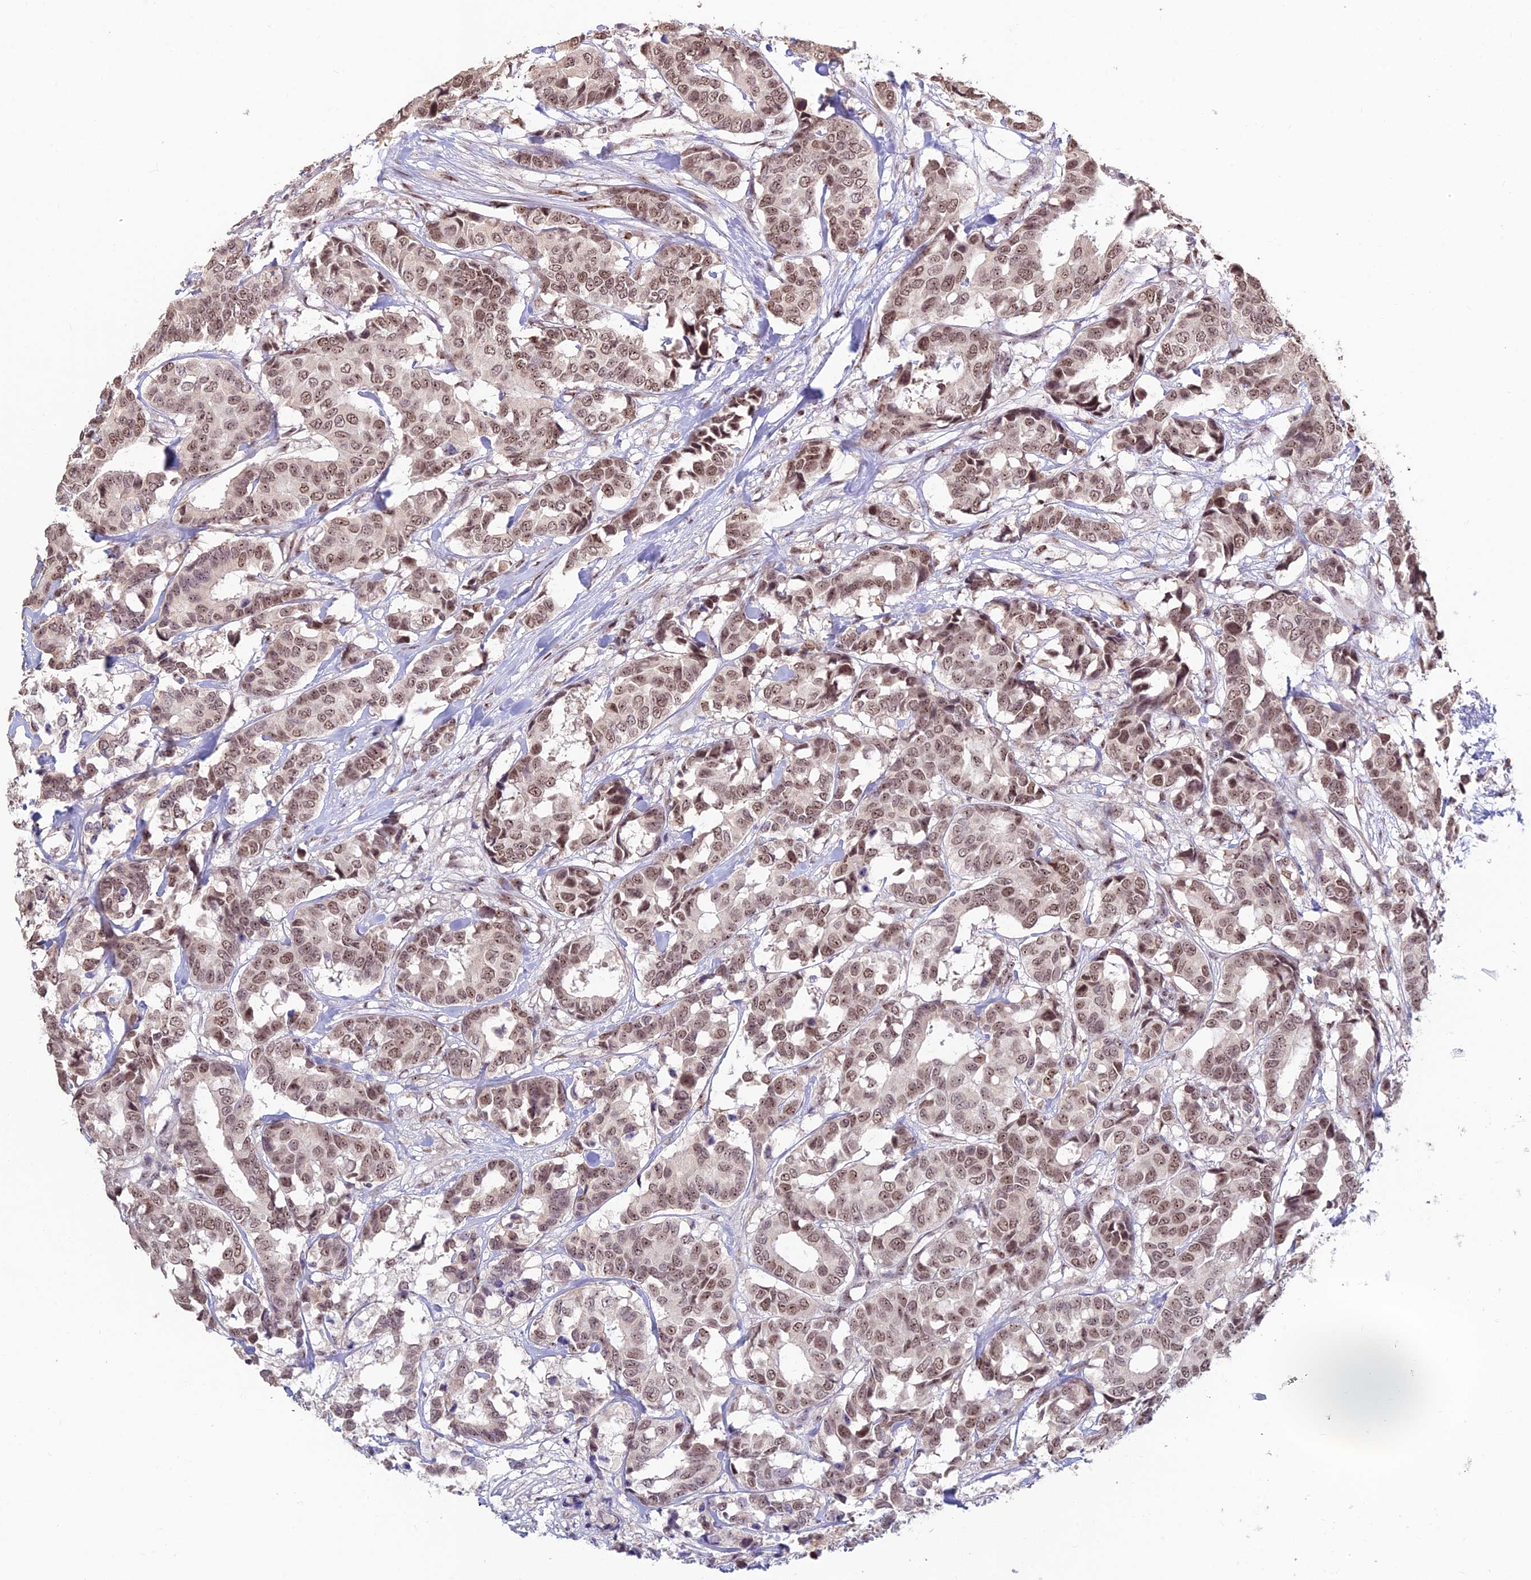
{"staining": {"intensity": "moderate", "quantity": ">75%", "location": "nuclear"}, "tissue": "breast cancer", "cell_type": "Tumor cells", "image_type": "cancer", "snomed": [{"axis": "morphology", "description": "Normal tissue, NOS"}, {"axis": "morphology", "description": "Duct carcinoma"}, {"axis": "topography", "description": "Breast"}], "caption": "Immunohistochemistry (IHC) (DAB) staining of invasive ductal carcinoma (breast) shows moderate nuclear protein positivity in approximately >75% of tumor cells.", "gene": "POLR1G", "patient": {"sex": "female", "age": 87}}